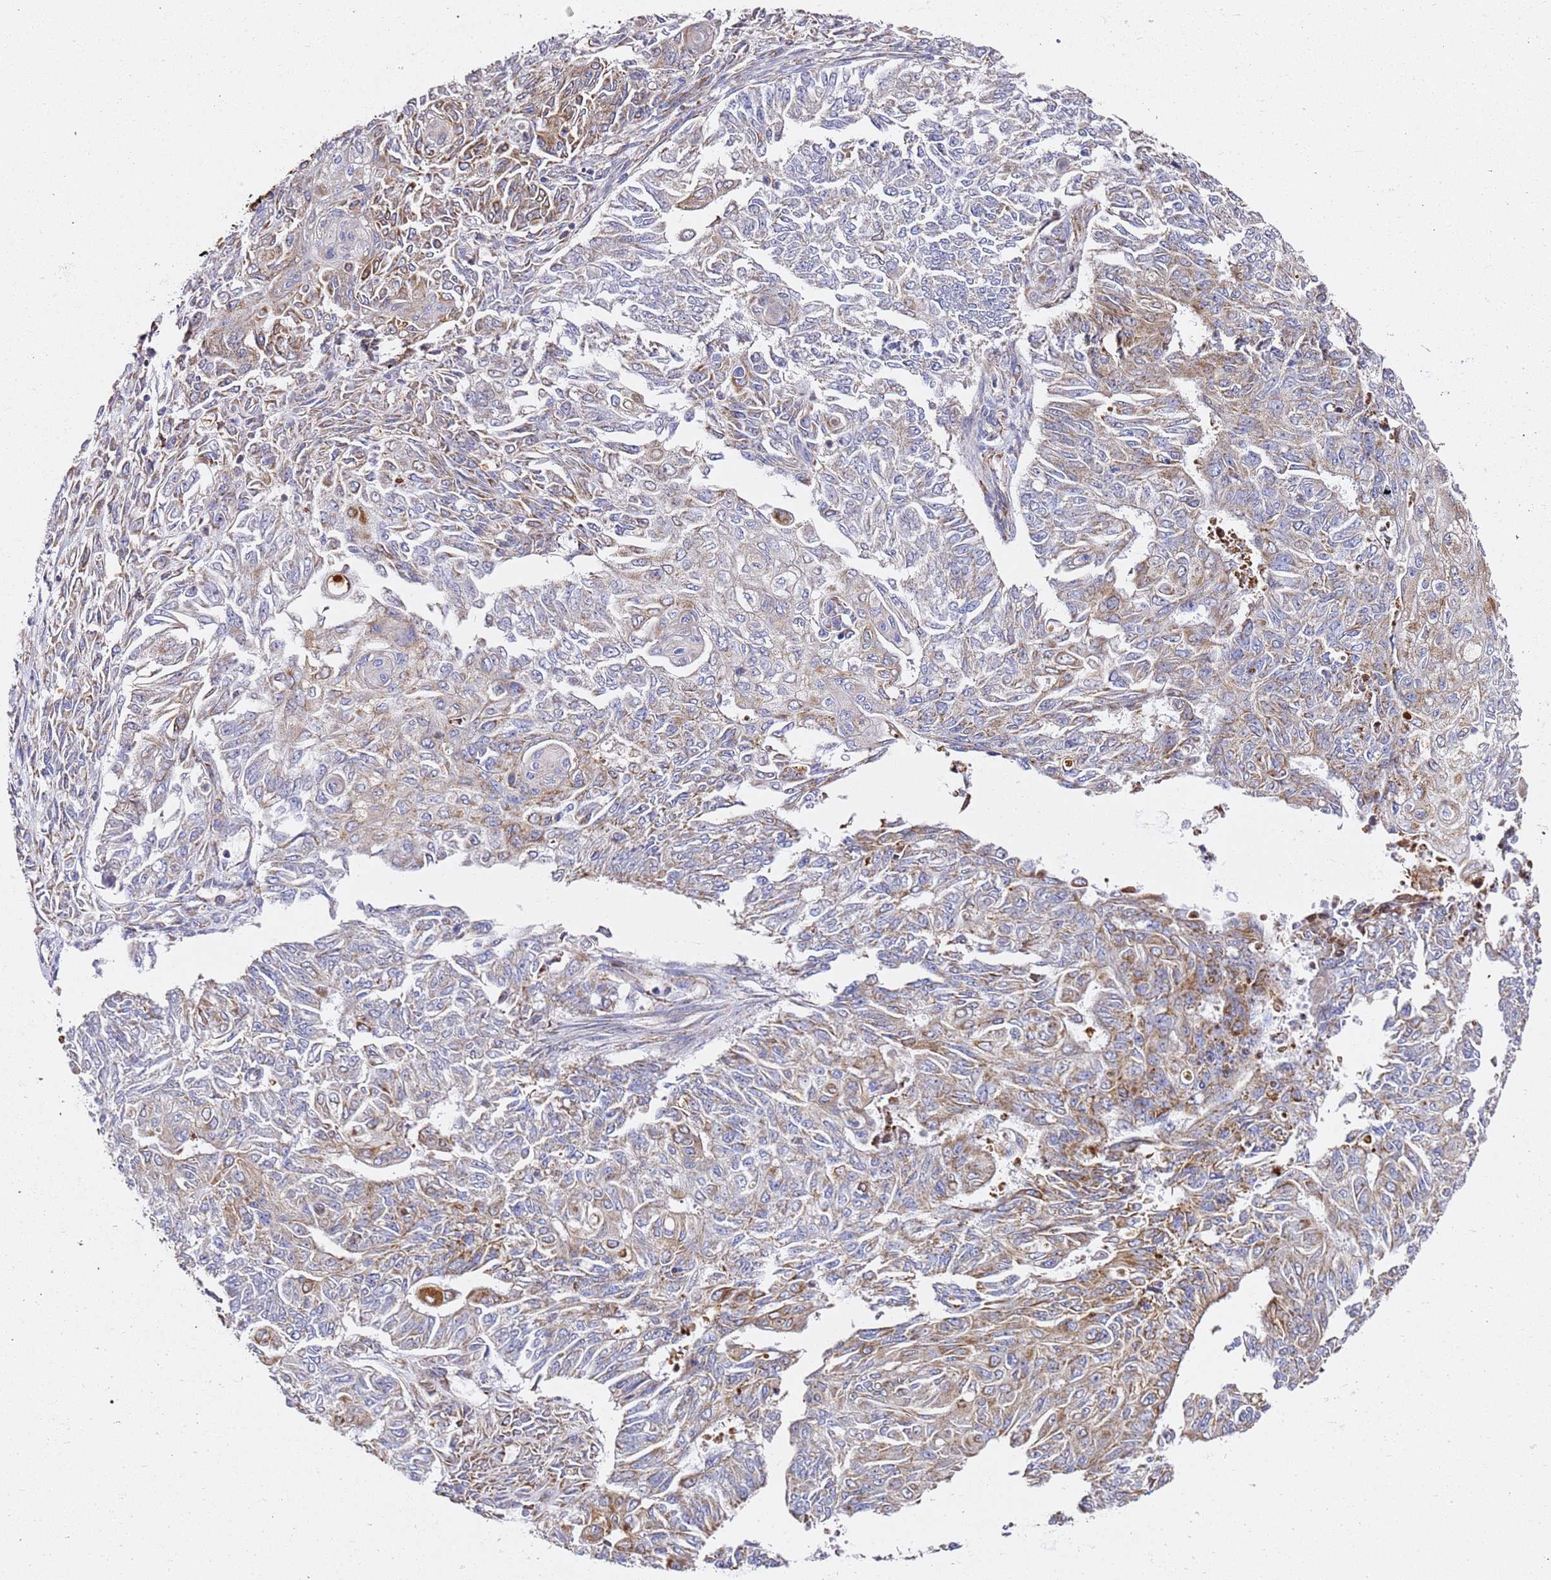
{"staining": {"intensity": "moderate", "quantity": "<25%", "location": "cytoplasmic/membranous"}, "tissue": "endometrial cancer", "cell_type": "Tumor cells", "image_type": "cancer", "snomed": [{"axis": "morphology", "description": "Adenocarcinoma, NOS"}, {"axis": "topography", "description": "Endometrium"}], "caption": "IHC of adenocarcinoma (endometrial) exhibits low levels of moderate cytoplasmic/membranous expression in about <25% of tumor cells.", "gene": "NDUFA3", "patient": {"sex": "female", "age": 32}}